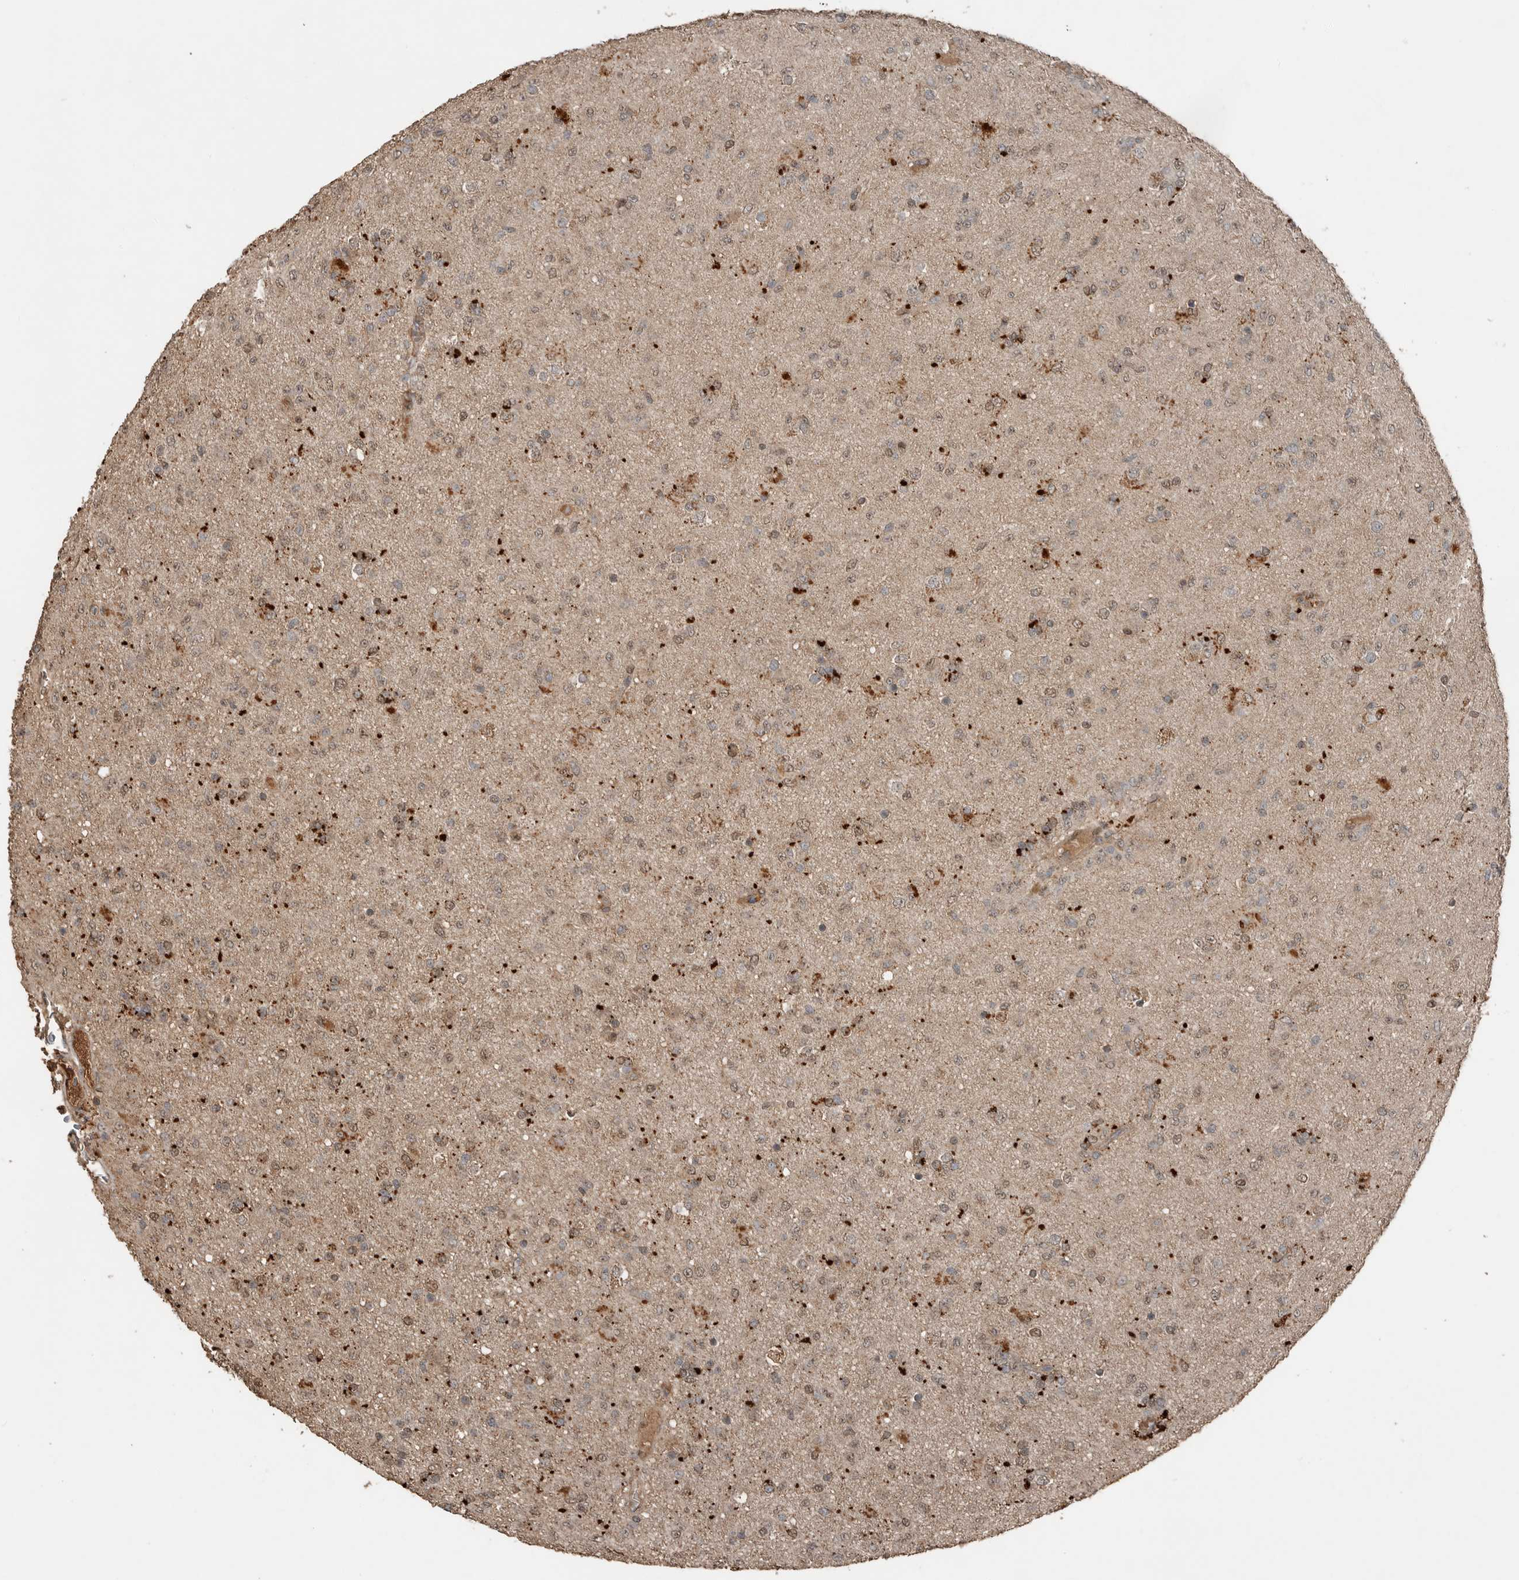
{"staining": {"intensity": "weak", "quantity": ">75%", "location": "cytoplasmic/membranous,nuclear"}, "tissue": "glioma", "cell_type": "Tumor cells", "image_type": "cancer", "snomed": [{"axis": "morphology", "description": "Glioma, malignant, Low grade"}, {"axis": "topography", "description": "Brain"}], "caption": "DAB (3,3'-diaminobenzidine) immunohistochemical staining of glioma demonstrates weak cytoplasmic/membranous and nuclear protein positivity in approximately >75% of tumor cells. (DAB = brown stain, brightfield microscopy at high magnification).", "gene": "BLZF1", "patient": {"sex": "male", "age": 65}}